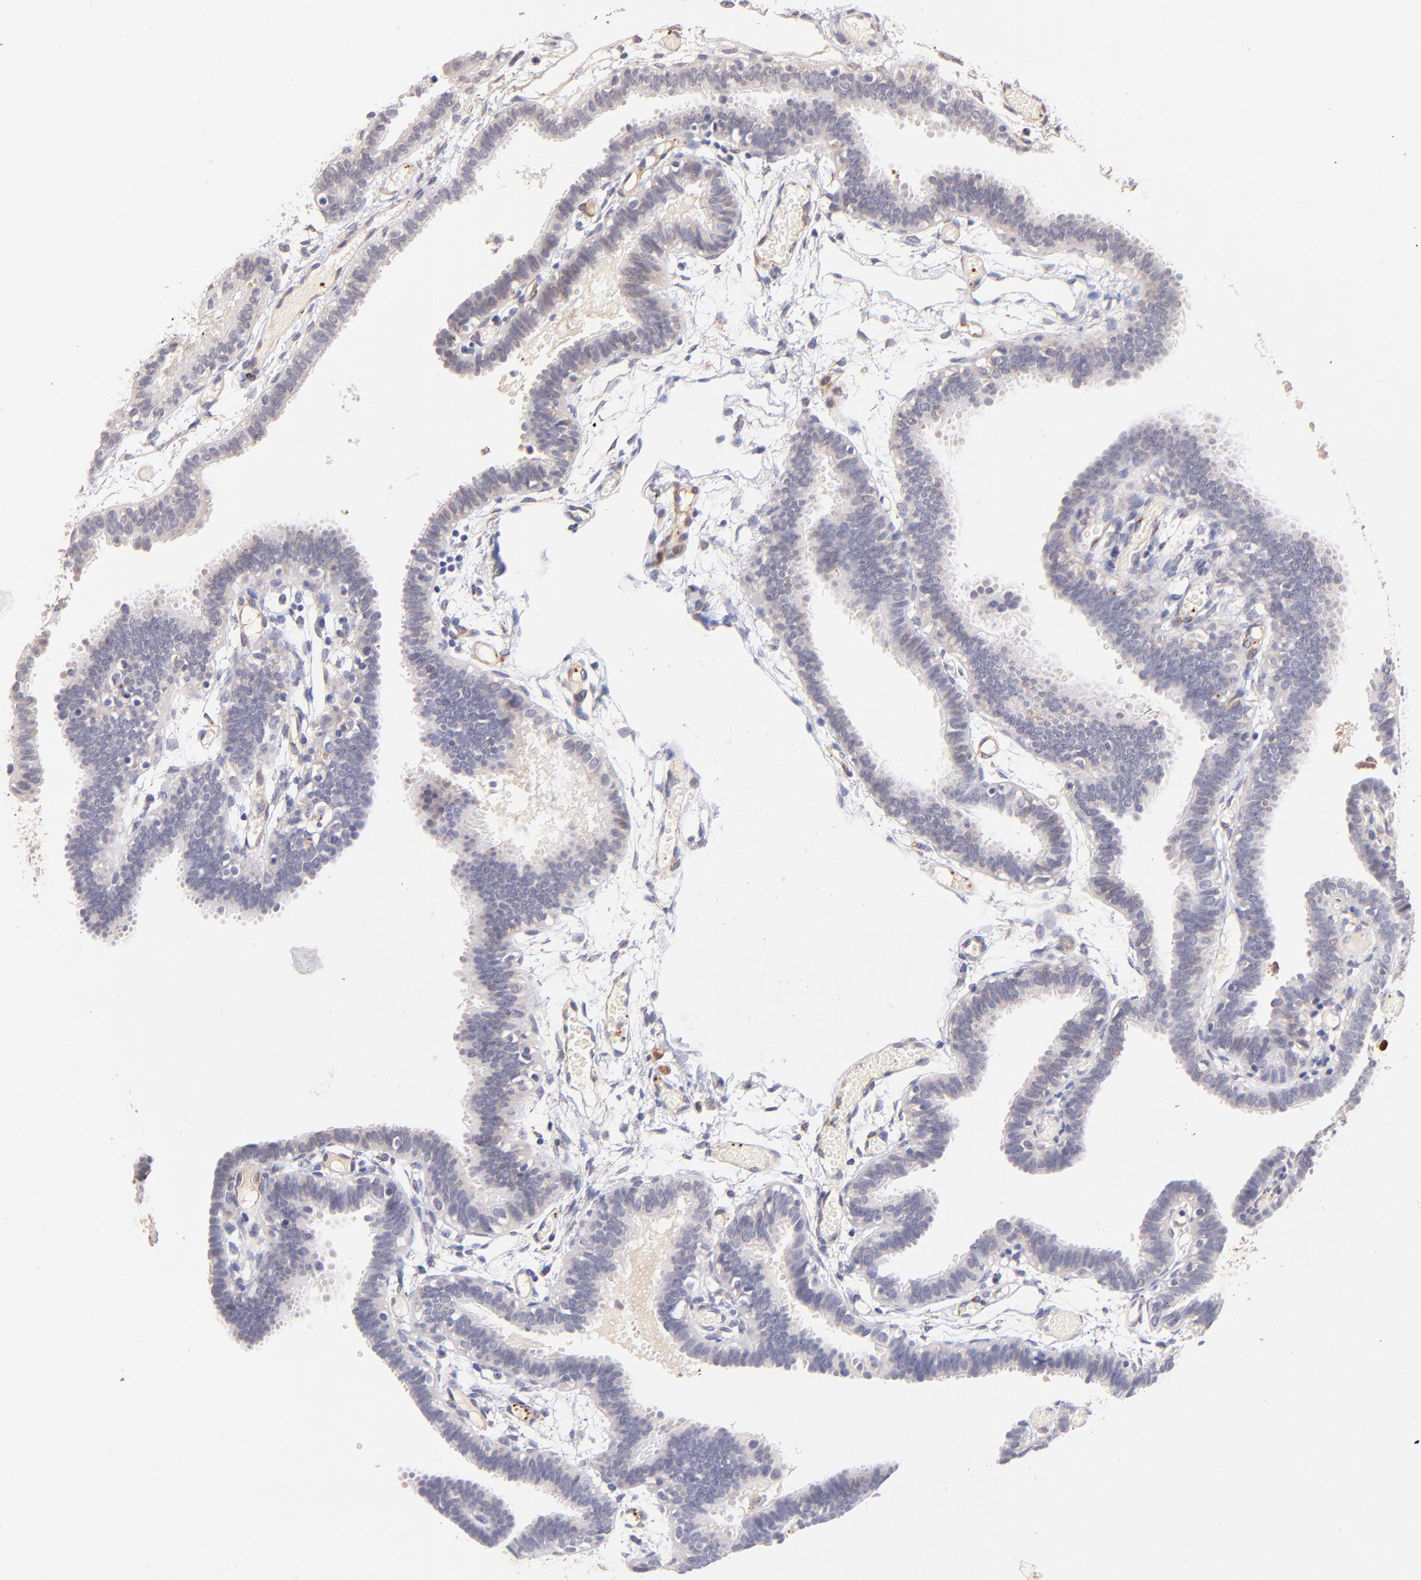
{"staining": {"intensity": "weak", "quantity": "25%-75%", "location": "cytoplasmic/membranous"}, "tissue": "fallopian tube", "cell_type": "Glandular cells", "image_type": "normal", "snomed": [{"axis": "morphology", "description": "Normal tissue, NOS"}, {"axis": "topography", "description": "Fallopian tube"}], "caption": "About 25%-75% of glandular cells in unremarkable fallopian tube show weak cytoplasmic/membranous protein positivity as visualized by brown immunohistochemical staining.", "gene": "SPARC", "patient": {"sex": "female", "age": 29}}